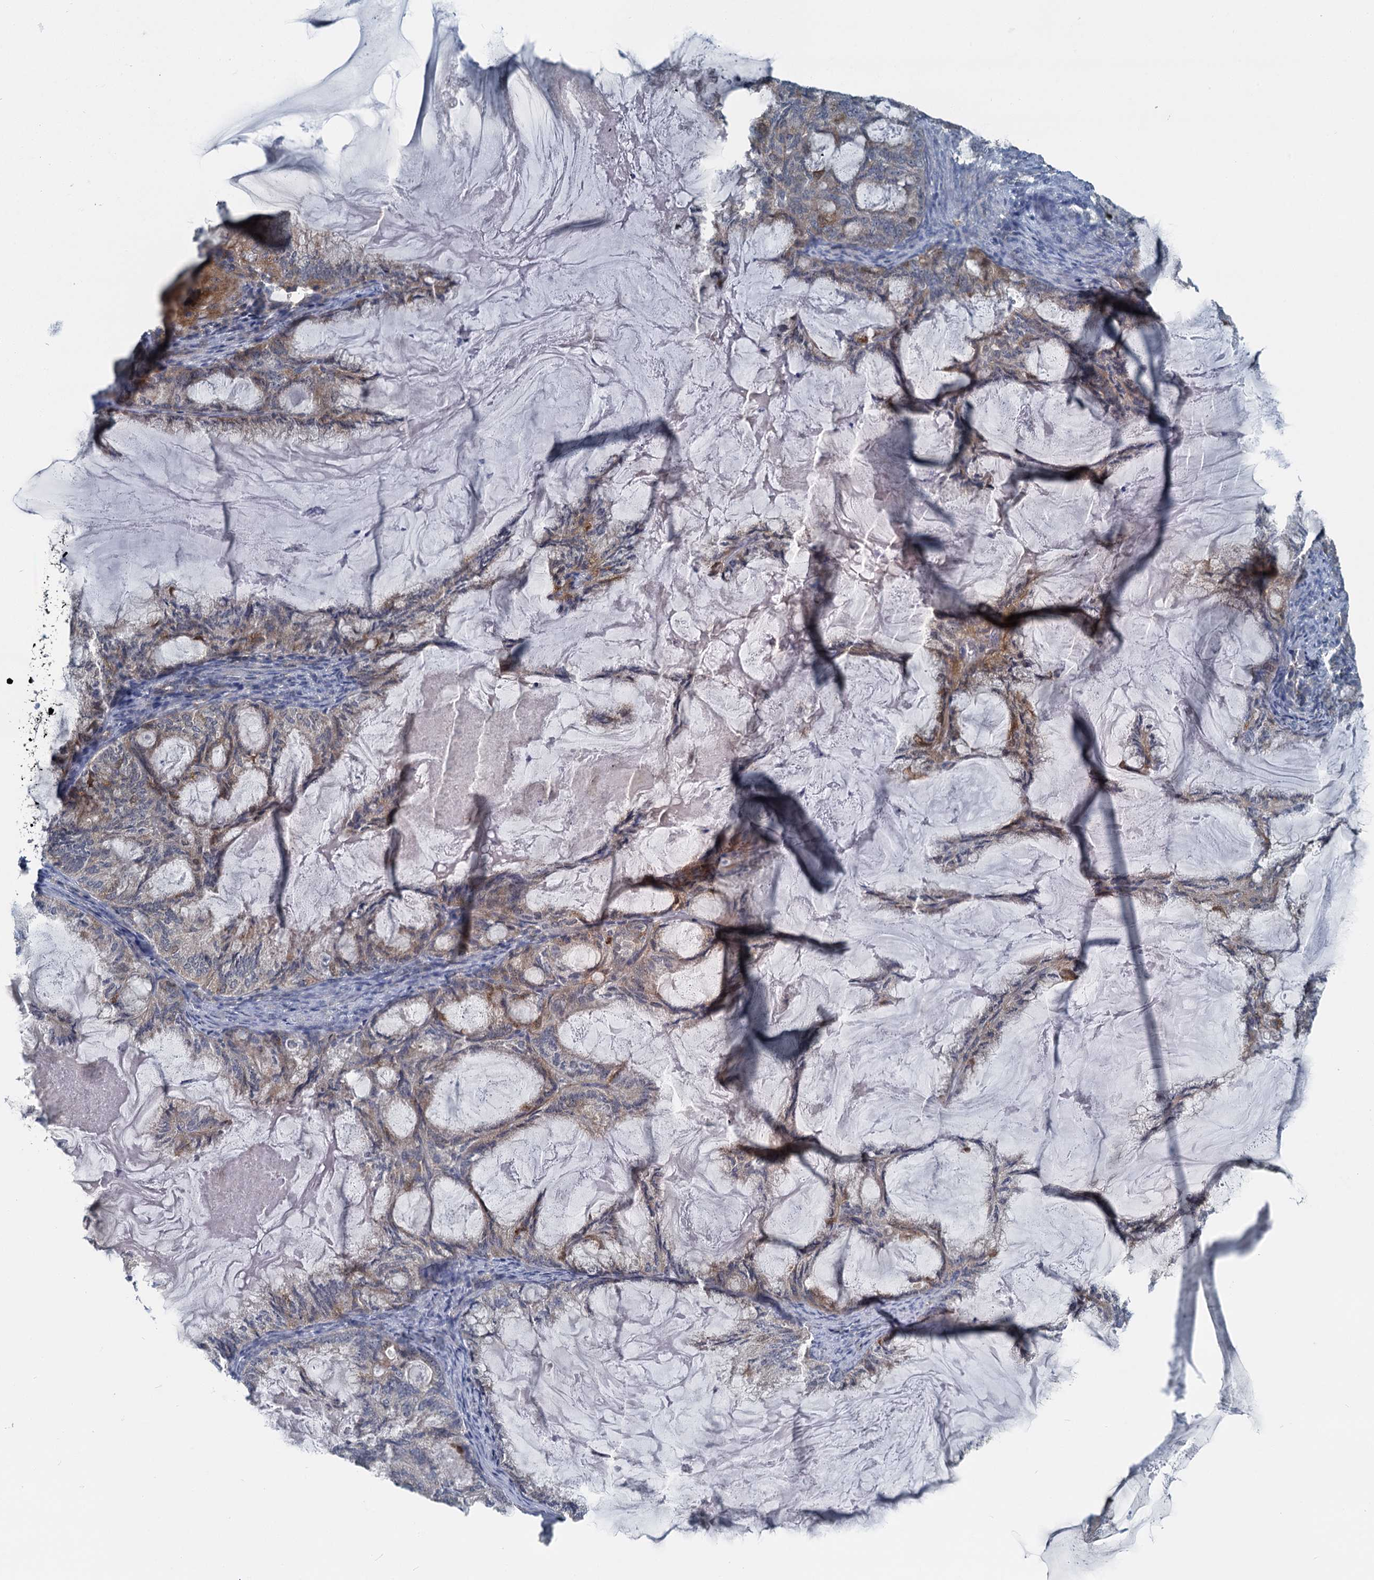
{"staining": {"intensity": "weak", "quantity": "25%-75%", "location": "cytoplasmic/membranous"}, "tissue": "endometrial cancer", "cell_type": "Tumor cells", "image_type": "cancer", "snomed": [{"axis": "morphology", "description": "Adenocarcinoma, NOS"}, {"axis": "topography", "description": "Endometrium"}], "caption": "DAB (3,3'-diaminobenzidine) immunohistochemical staining of adenocarcinoma (endometrial) reveals weak cytoplasmic/membranous protein staining in about 25%-75% of tumor cells.", "gene": "GCLM", "patient": {"sex": "female", "age": 86}}